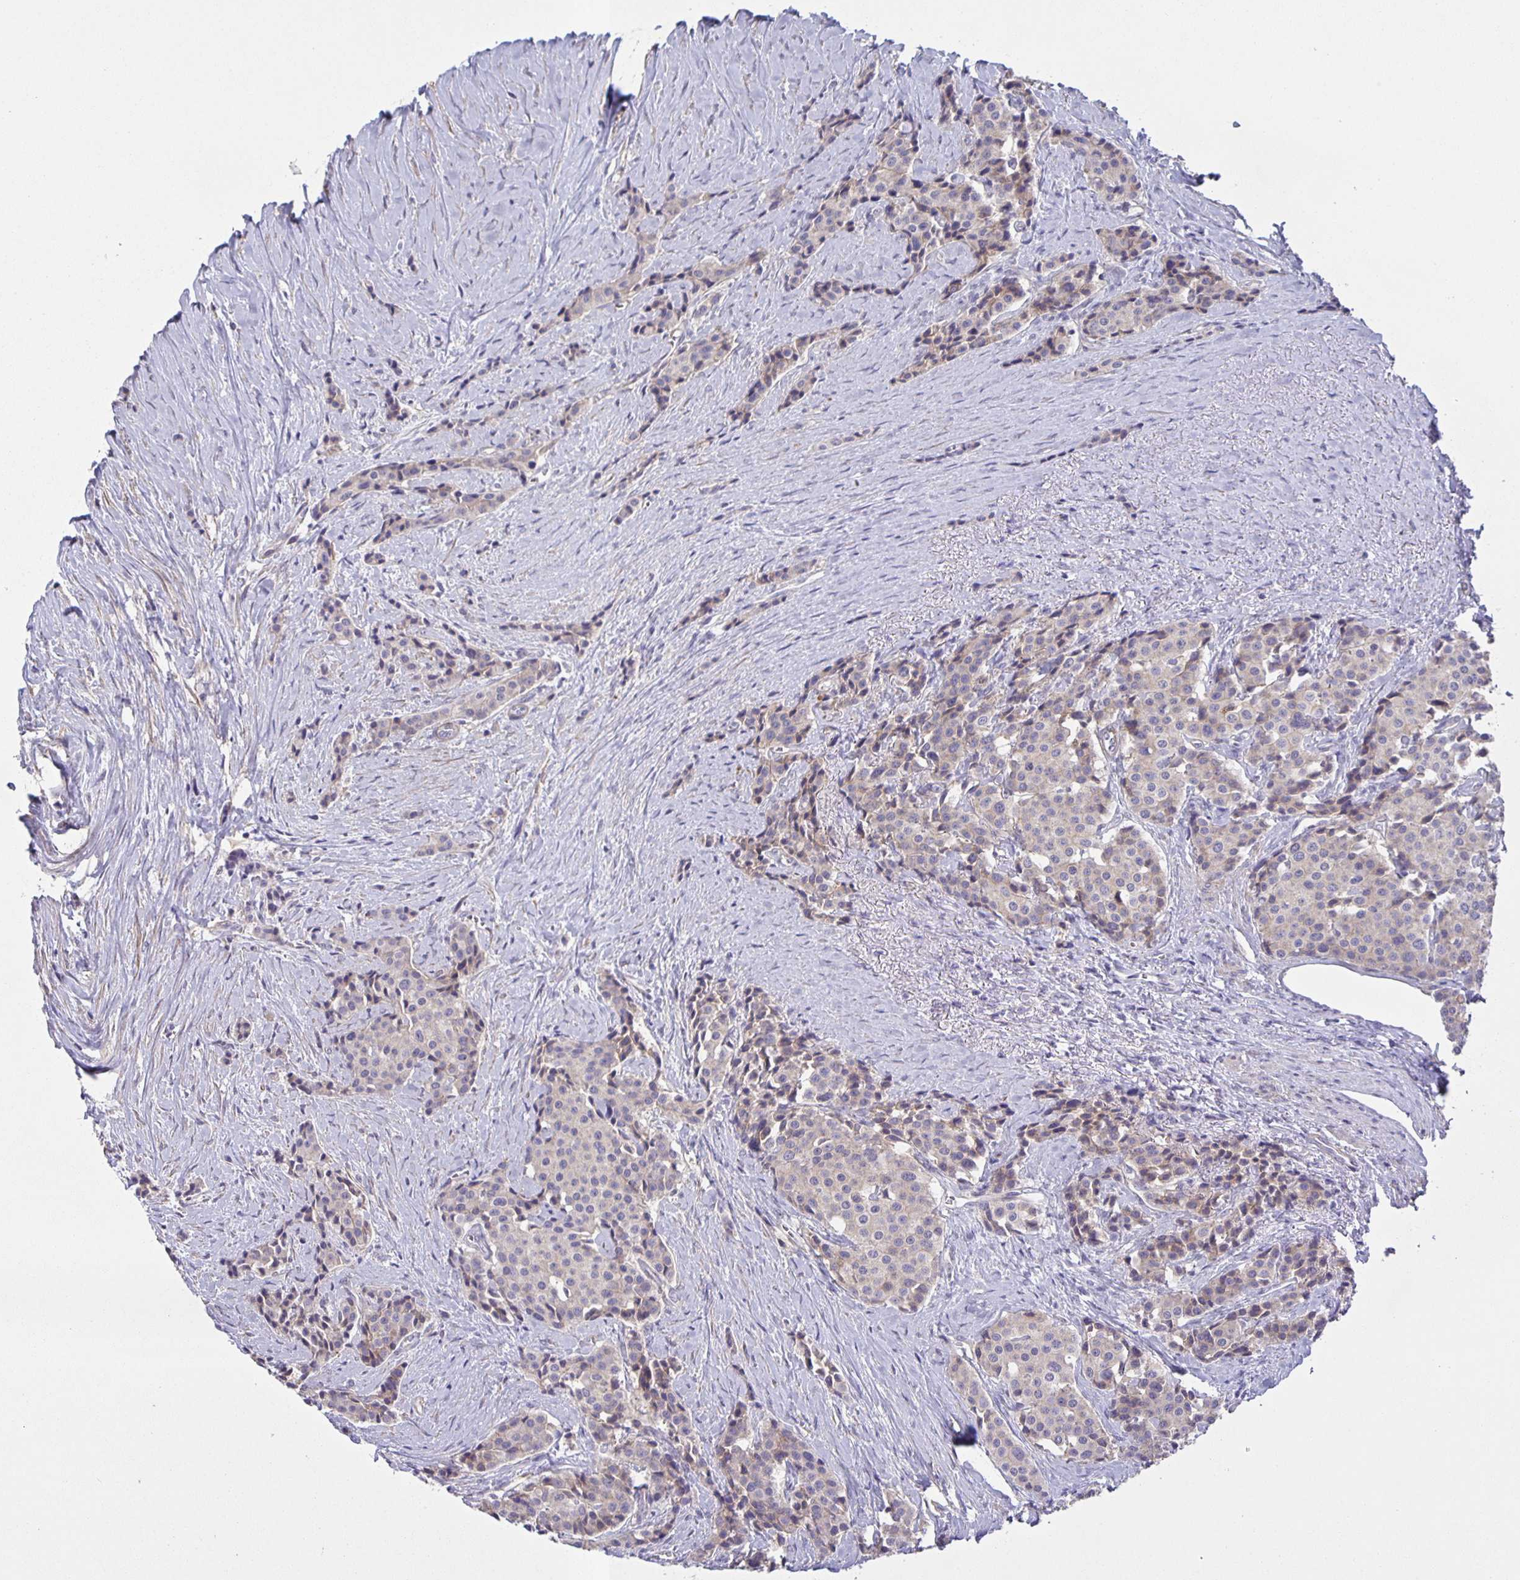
{"staining": {"intensity": "negative", "quantity": "none", "location": "none"}, "tissue": "carcinoid", "cell_type": "Tumor cells", "image_type": "cancer", "snomed": [{"axis": "morphology", "description": "Carcinoid, malignant, NOS"}, {"axis": "topography", "description": "Small intestine"}], "caption": "DAB (3,3'-diaminobenzidine) immunohistochemical staining of human carcinoid displays no significant positivity in tumor cells.", "gene": "SRCIN1", "patient": {"sex": "male", "age": 73}}